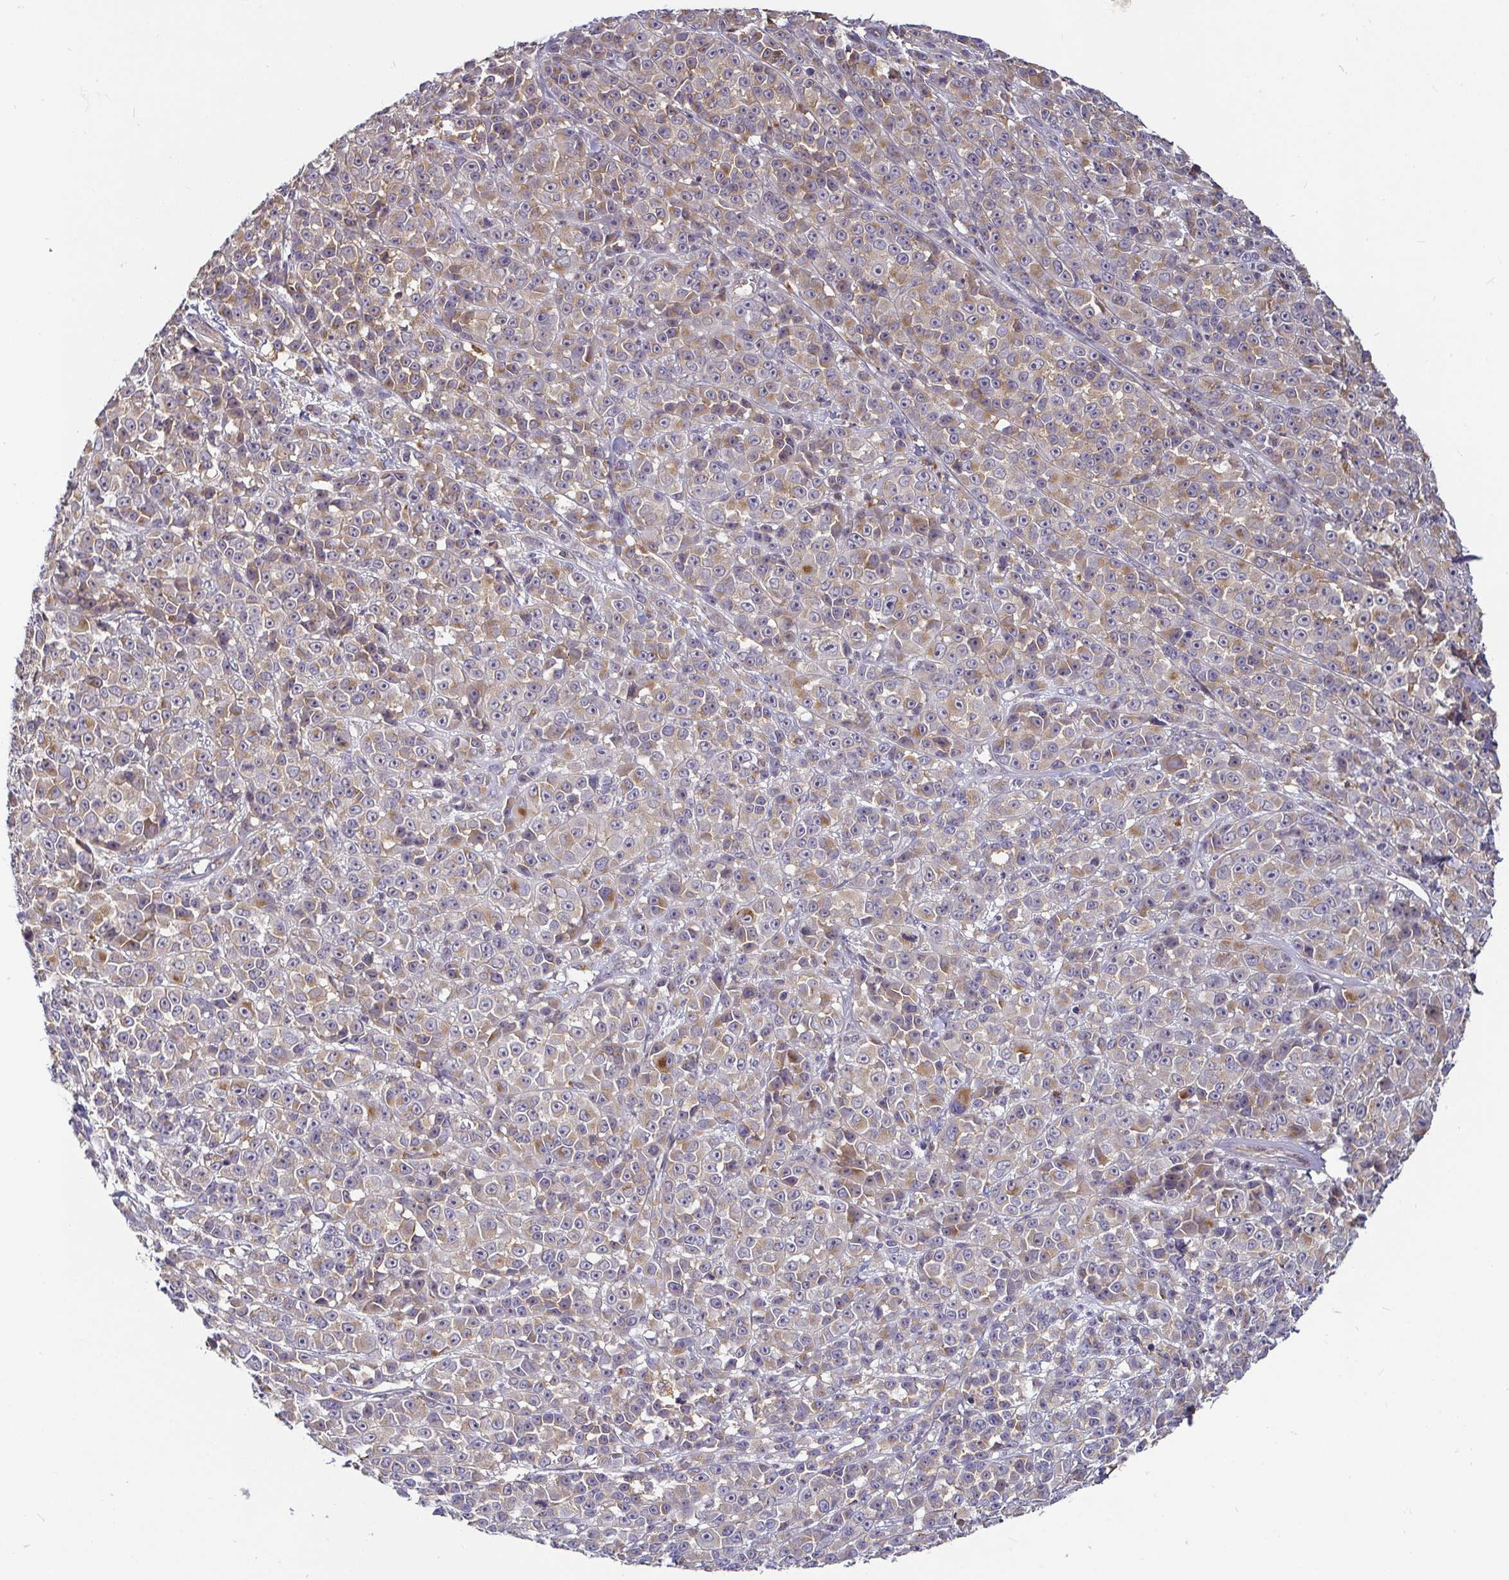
{"staining": {"intensity": "negative", "quantity": "none", "location": "none"}, "tissue": "melanoma", "cell_type": "Tumor cells", "image_type": "cancer", "snomed": [{"axis": "morphology", "description": "Malignant melanoma, NOS"}, {"axis": "topography", "description": "Skin"}, {"axis": "topography", "description": "Skin of back"}], "caption": "Immunohistochemistry of human melanoma reveals no staining in tumor cells.", "gene": "CDH18", "patient": {"sex": "male", "age": 91}}